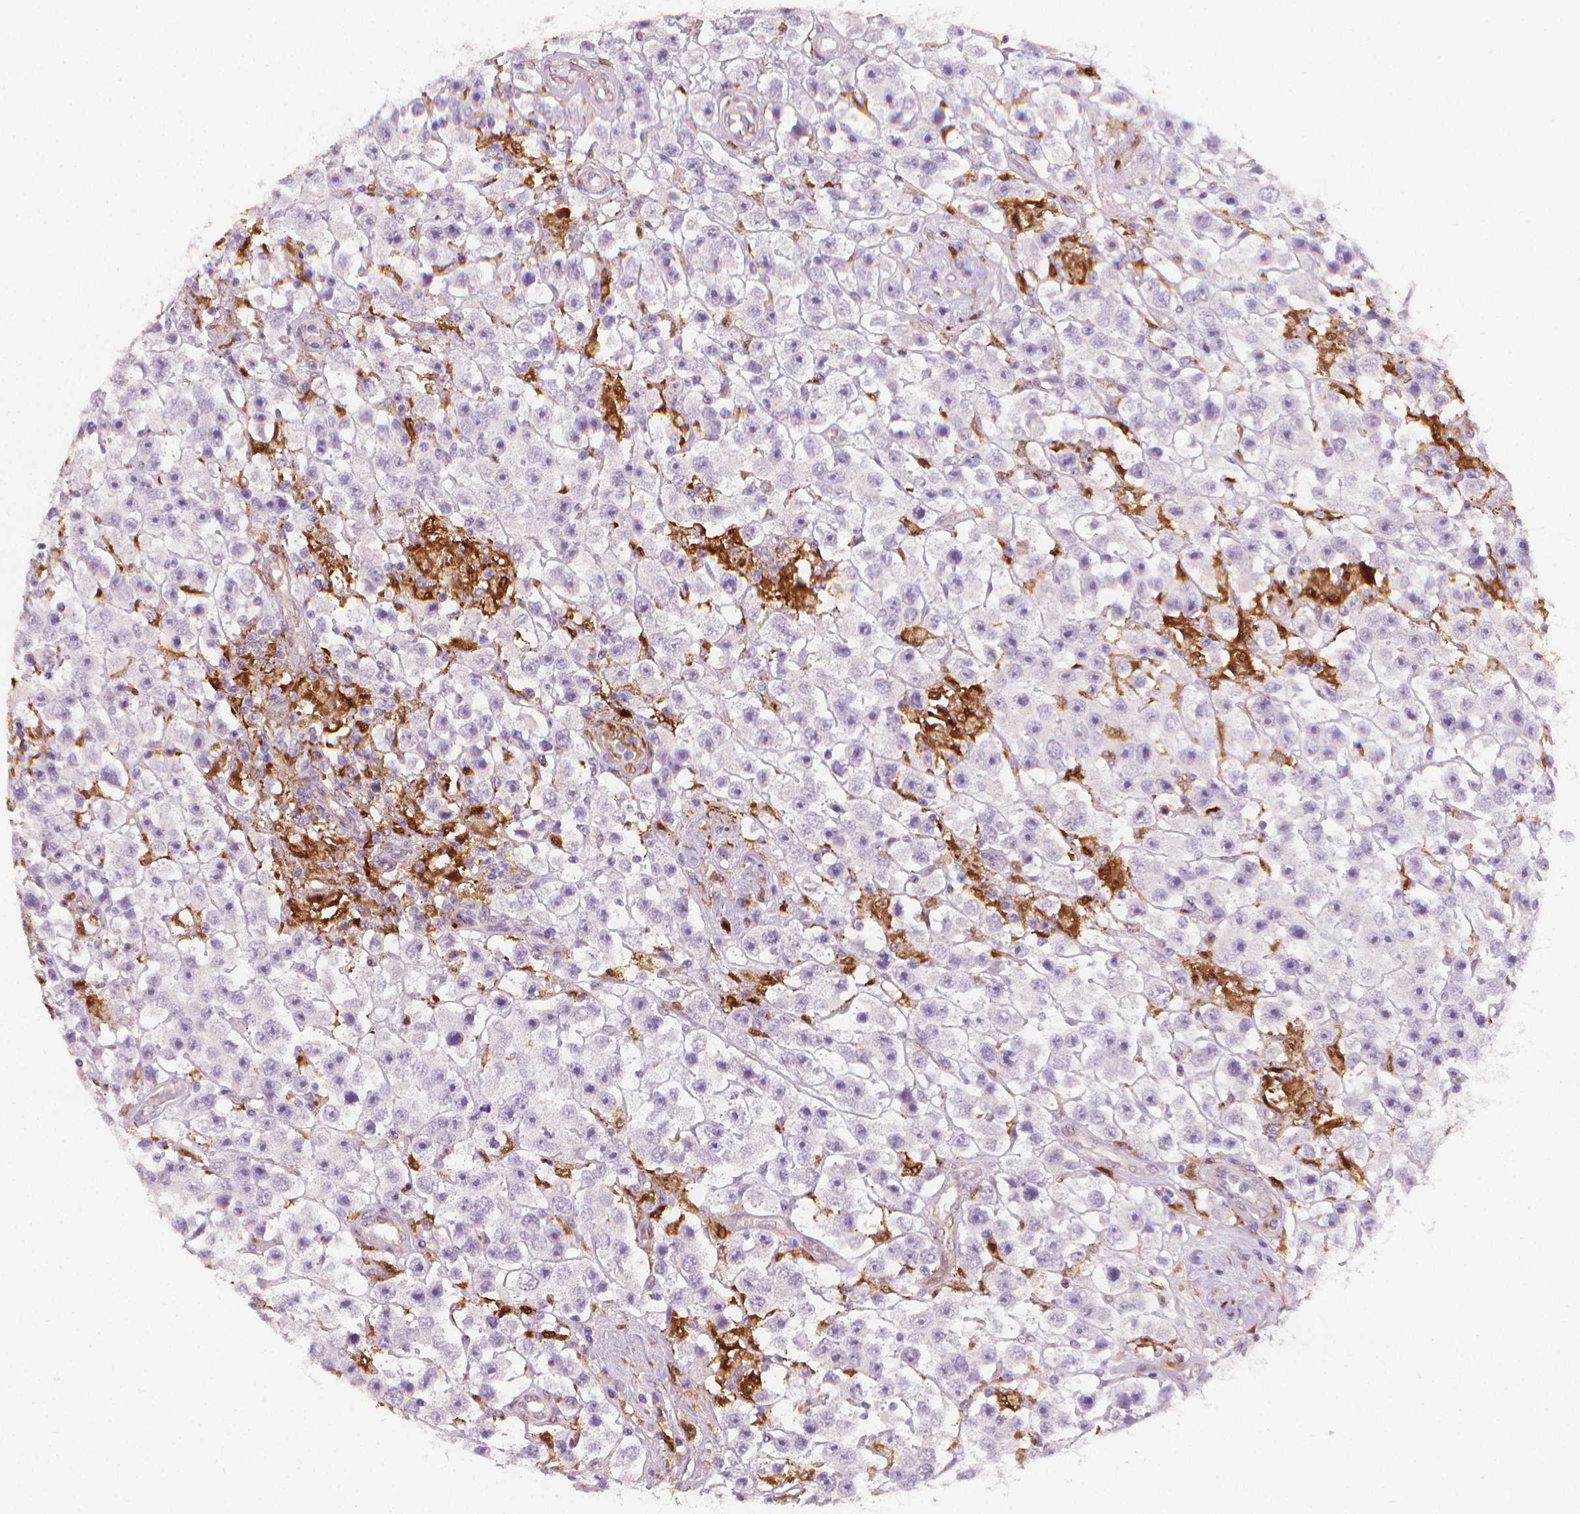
{"staining": {"intensity": "negative", "quantity": "none", "location": "none"}, "tissue": "testis cancer", "cell_type": "Tumor cells", "image_type": "cancer", "snomed": [{"axis": "morphology", "description": "Seminoma, NOS"}, {"axis": "topography", "description": "Testis"}], "caption": "DAB (3,3'-diaminobenzidine) immunohistochemical staining of human testis seminoma exhibits no significant positivity in tumor cells. (Immunohistochemistry (ihc), brightfield microscopy, high magnification).", "gene": "TNFAIP2", "patient": {"sex": "male", "age": 45}}